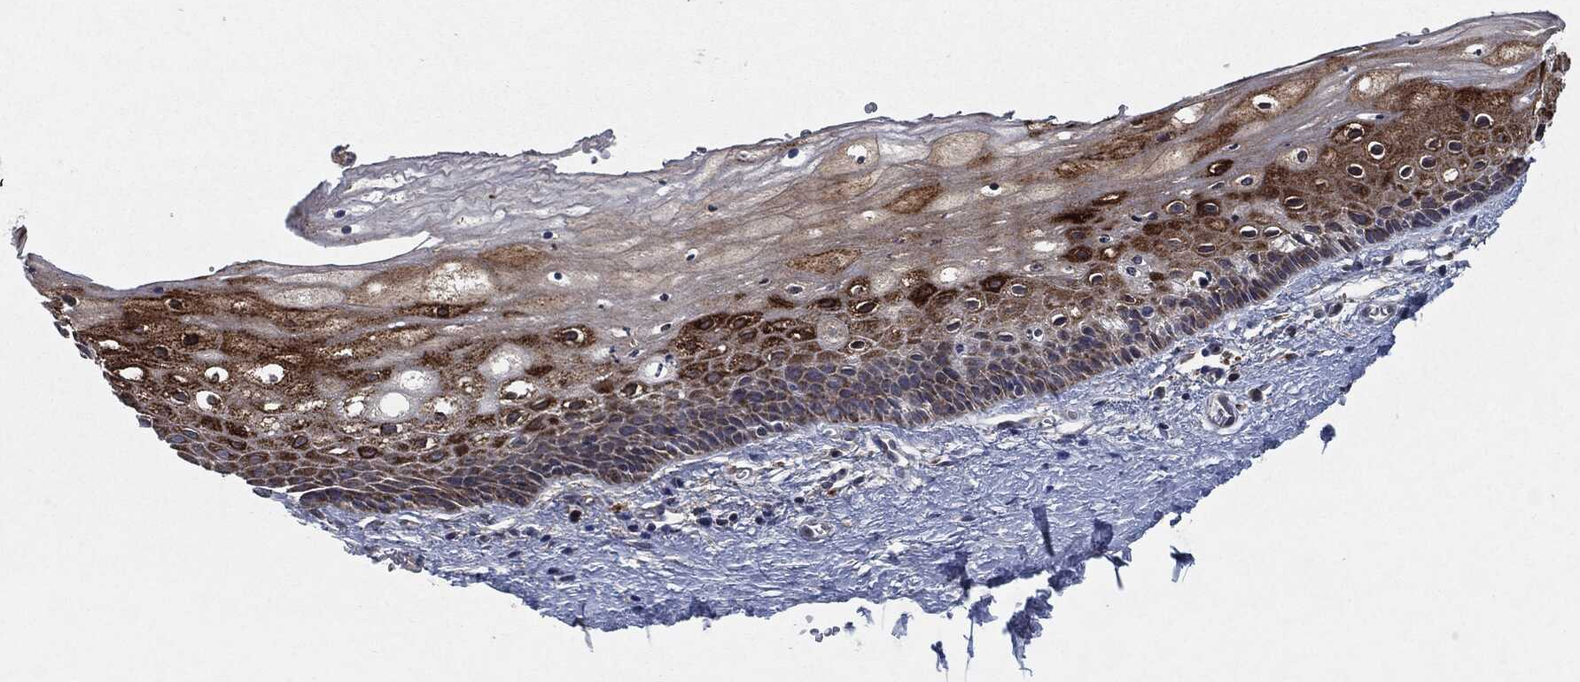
{"staining": {"intensity": "strong", "quantity": ">75%", "location": "cytoplasmic/membranous"}, "tissue": "vagina", "cell_type": "Squamous epithelial cells", "image_type": "normal", "snomed": [{"axis": "morphology", "description": "Normal tissue, NOS"}, {"axis": "topography", "description": "Vagina"}], "caption": "This is an image of immunohistochemistry (IHC) staining of benign vagina, which shows strong positivity in the cytoplasmic/membranous of squamous epithelial cells.", "gene": "SLC31A2", "patient": {"sex": "female", "age": 32}}